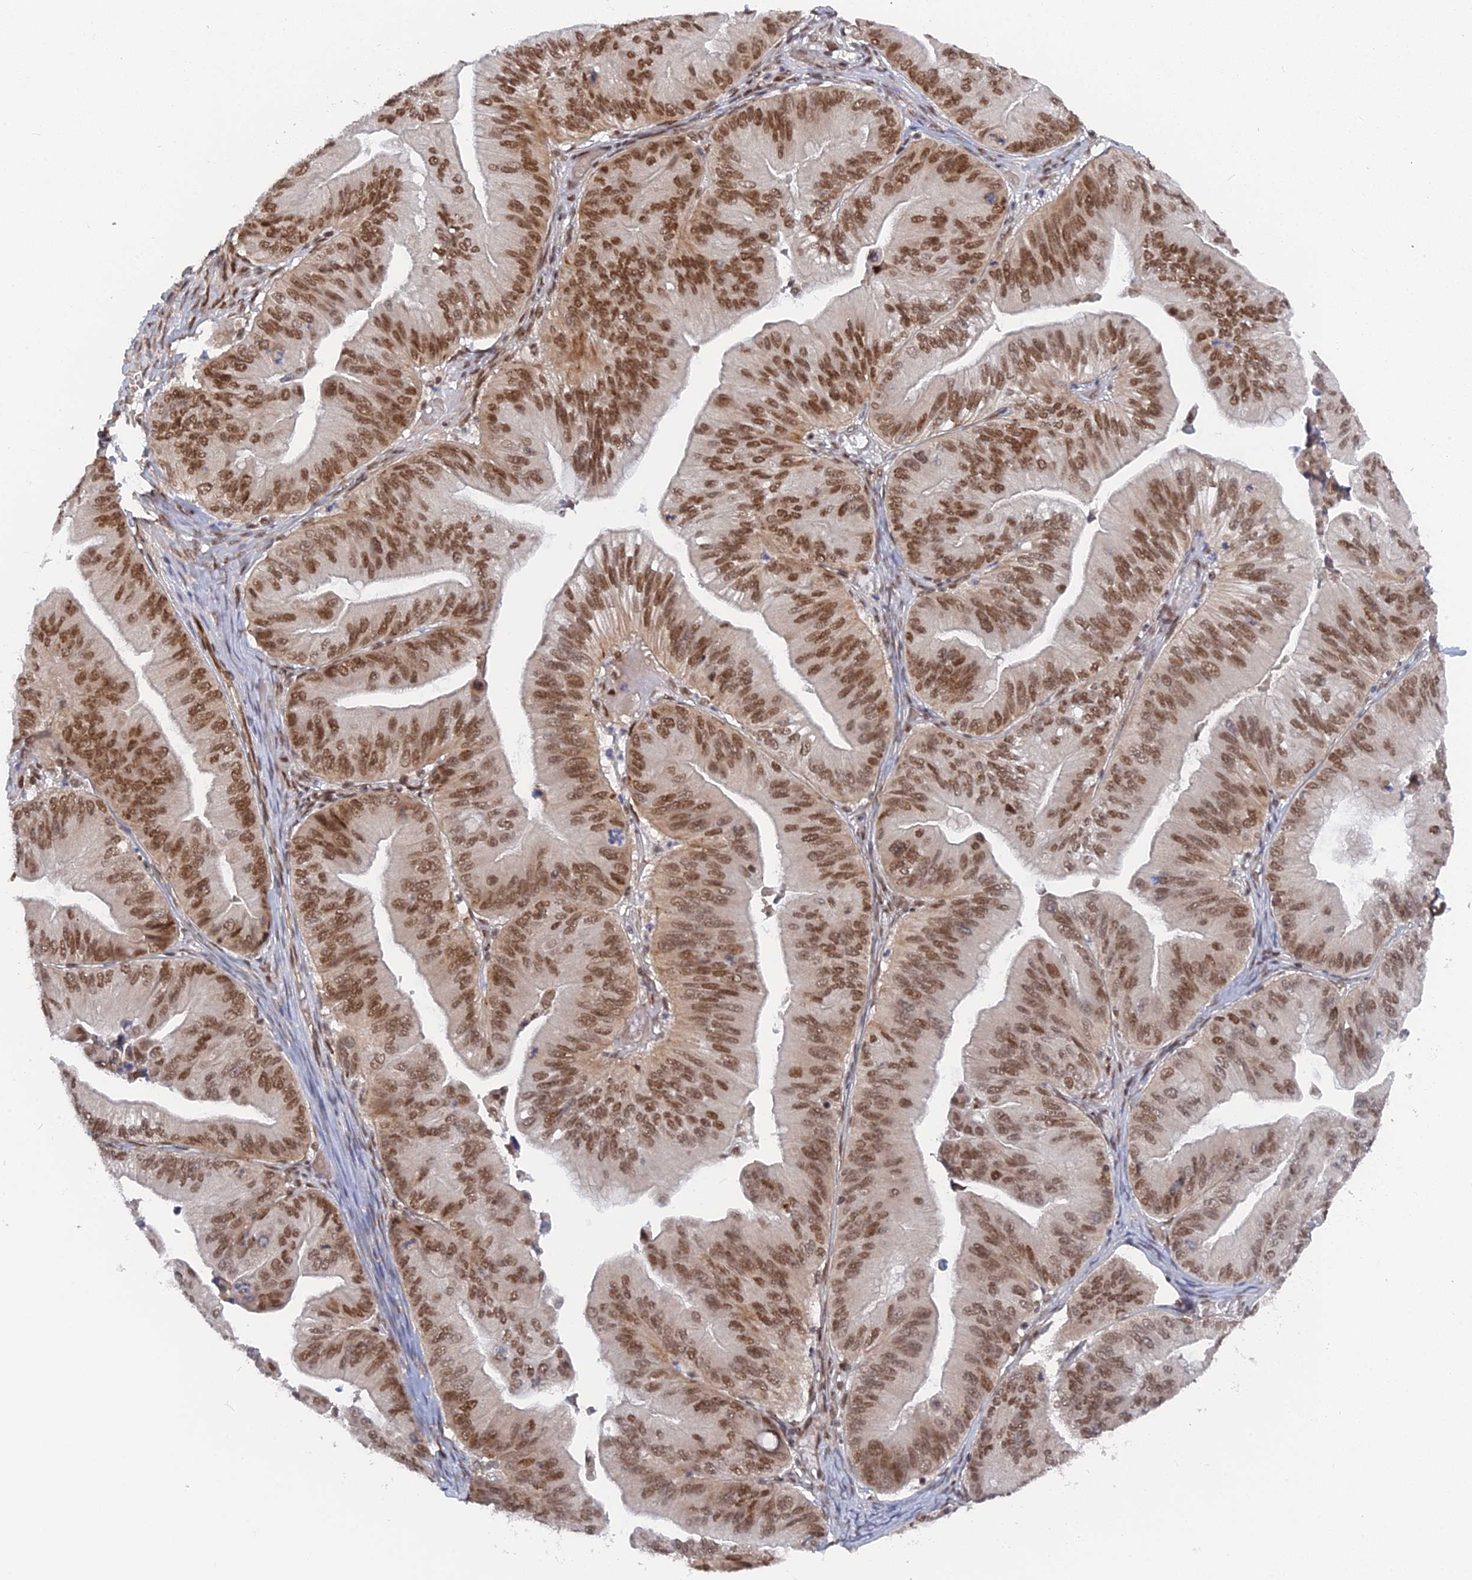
{"staining": {"intensity": "moderate", "quantity": ">75%", "location": "nuclear"}, "tissue": "ovarian cancer", "cell_type": "Tumor cells", "image_type": "cancer", "snomed": [{"axis": "morphology", "description": "Cystadenocarcinoma, mucinous, NOS"}, {"axis": "topography", "description": "Ovary"}], "caption": "Brown immunohistochemical staining in mucinous cystadenocarcinoma (ovarian) shows moderate nuclear expression in approximately >75% of tumor cells.", "gene": "CCDC85A", "patient": {"sex": "female", "age": 61}}